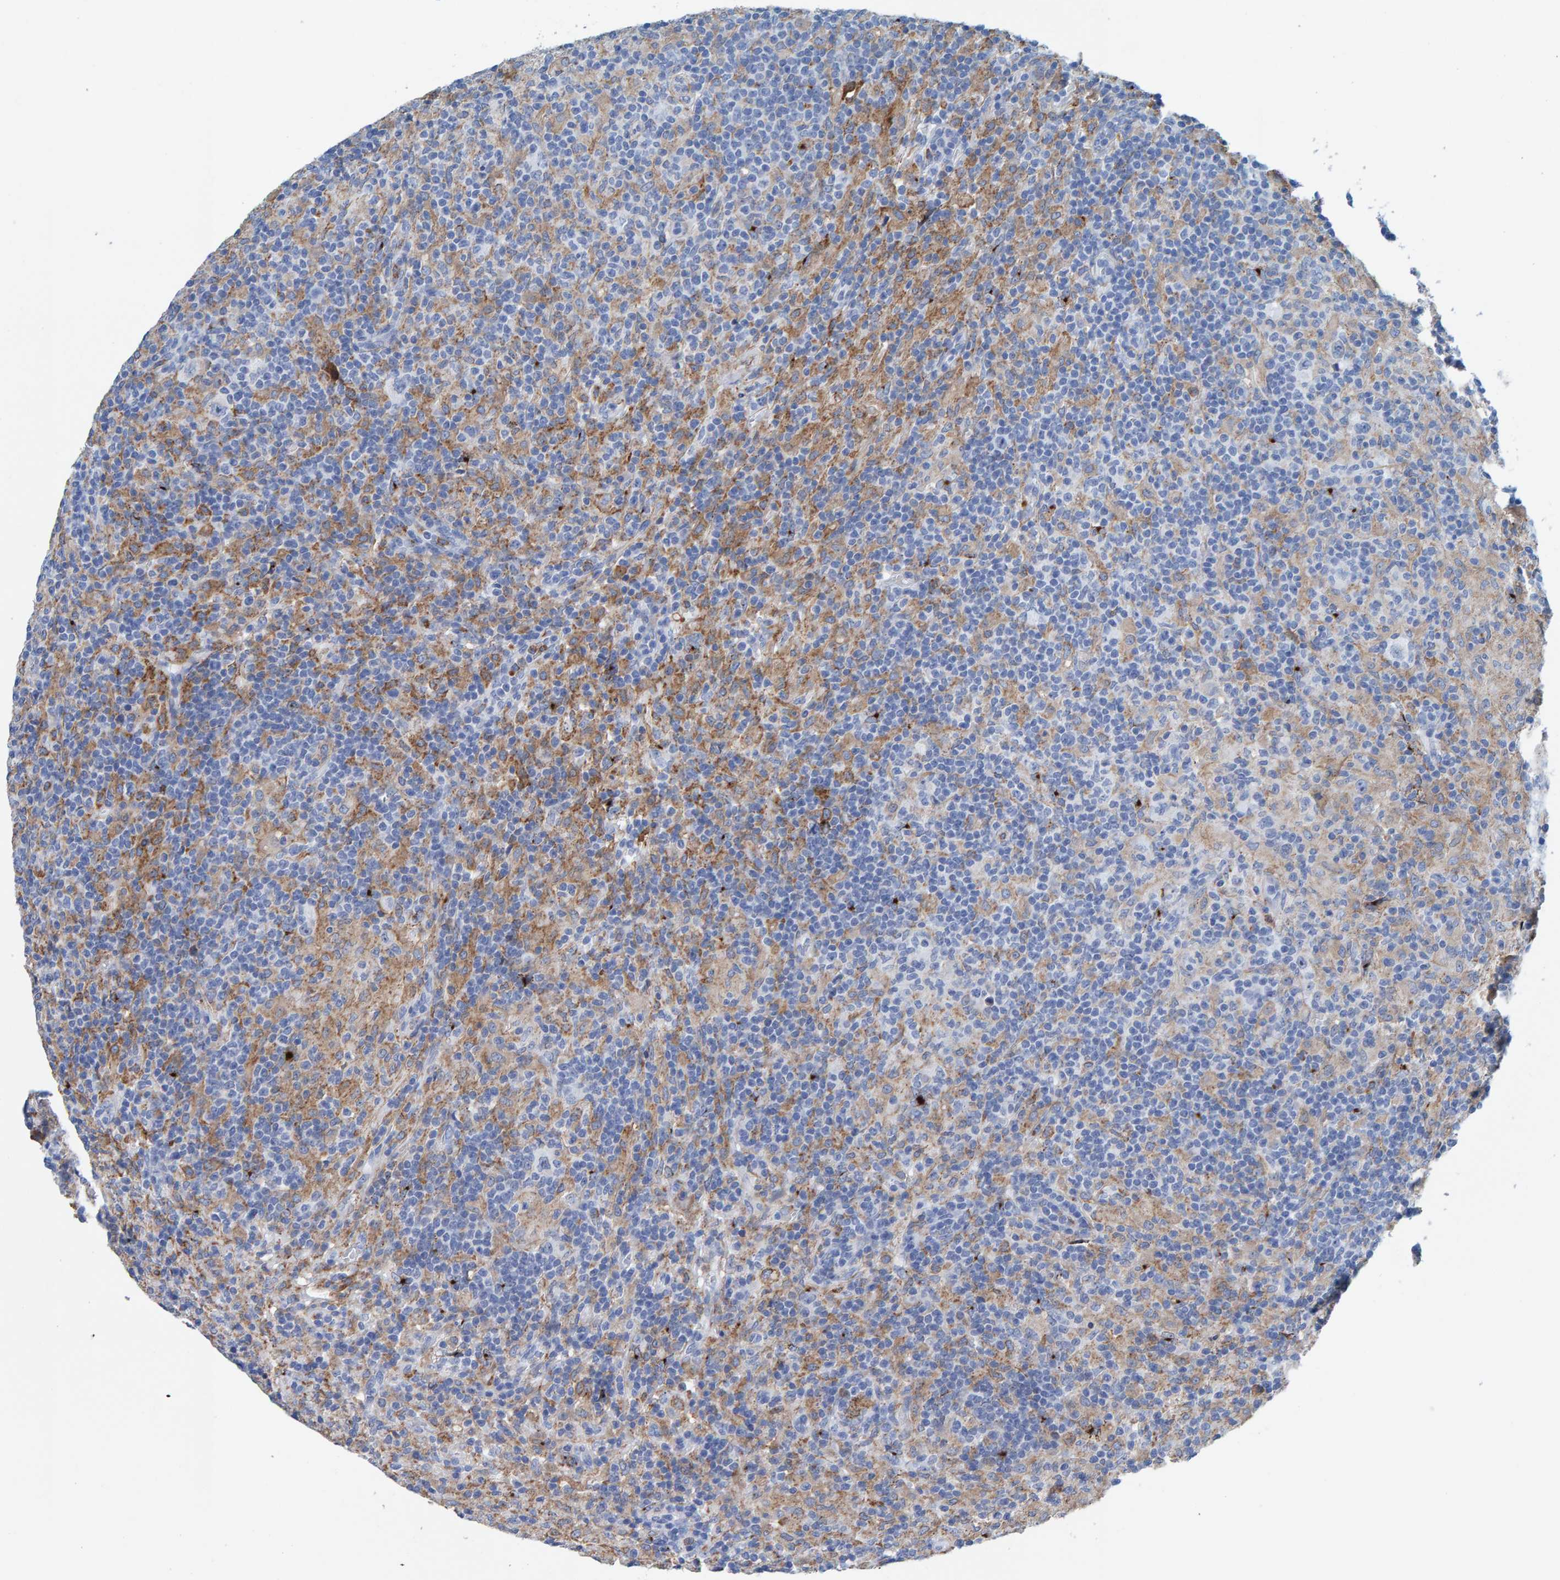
{"staining": {"intensity": "negative", "quantity": "none", "location": "none"}, "tissue": "lymphoma", "cell_type": "Tumor cells", "image_type": "cancer", "snomed": [{"axis": "morphology", "description": "Hodgkin's disease, NOS"}, {"axis": "topography", "description": "Lymph node"}], "caption": "Tumor cells show no significant protein staining in Hodgkin's disease.", "gene": "LRP1", "patient": {"sex": "male", "age": 70}}